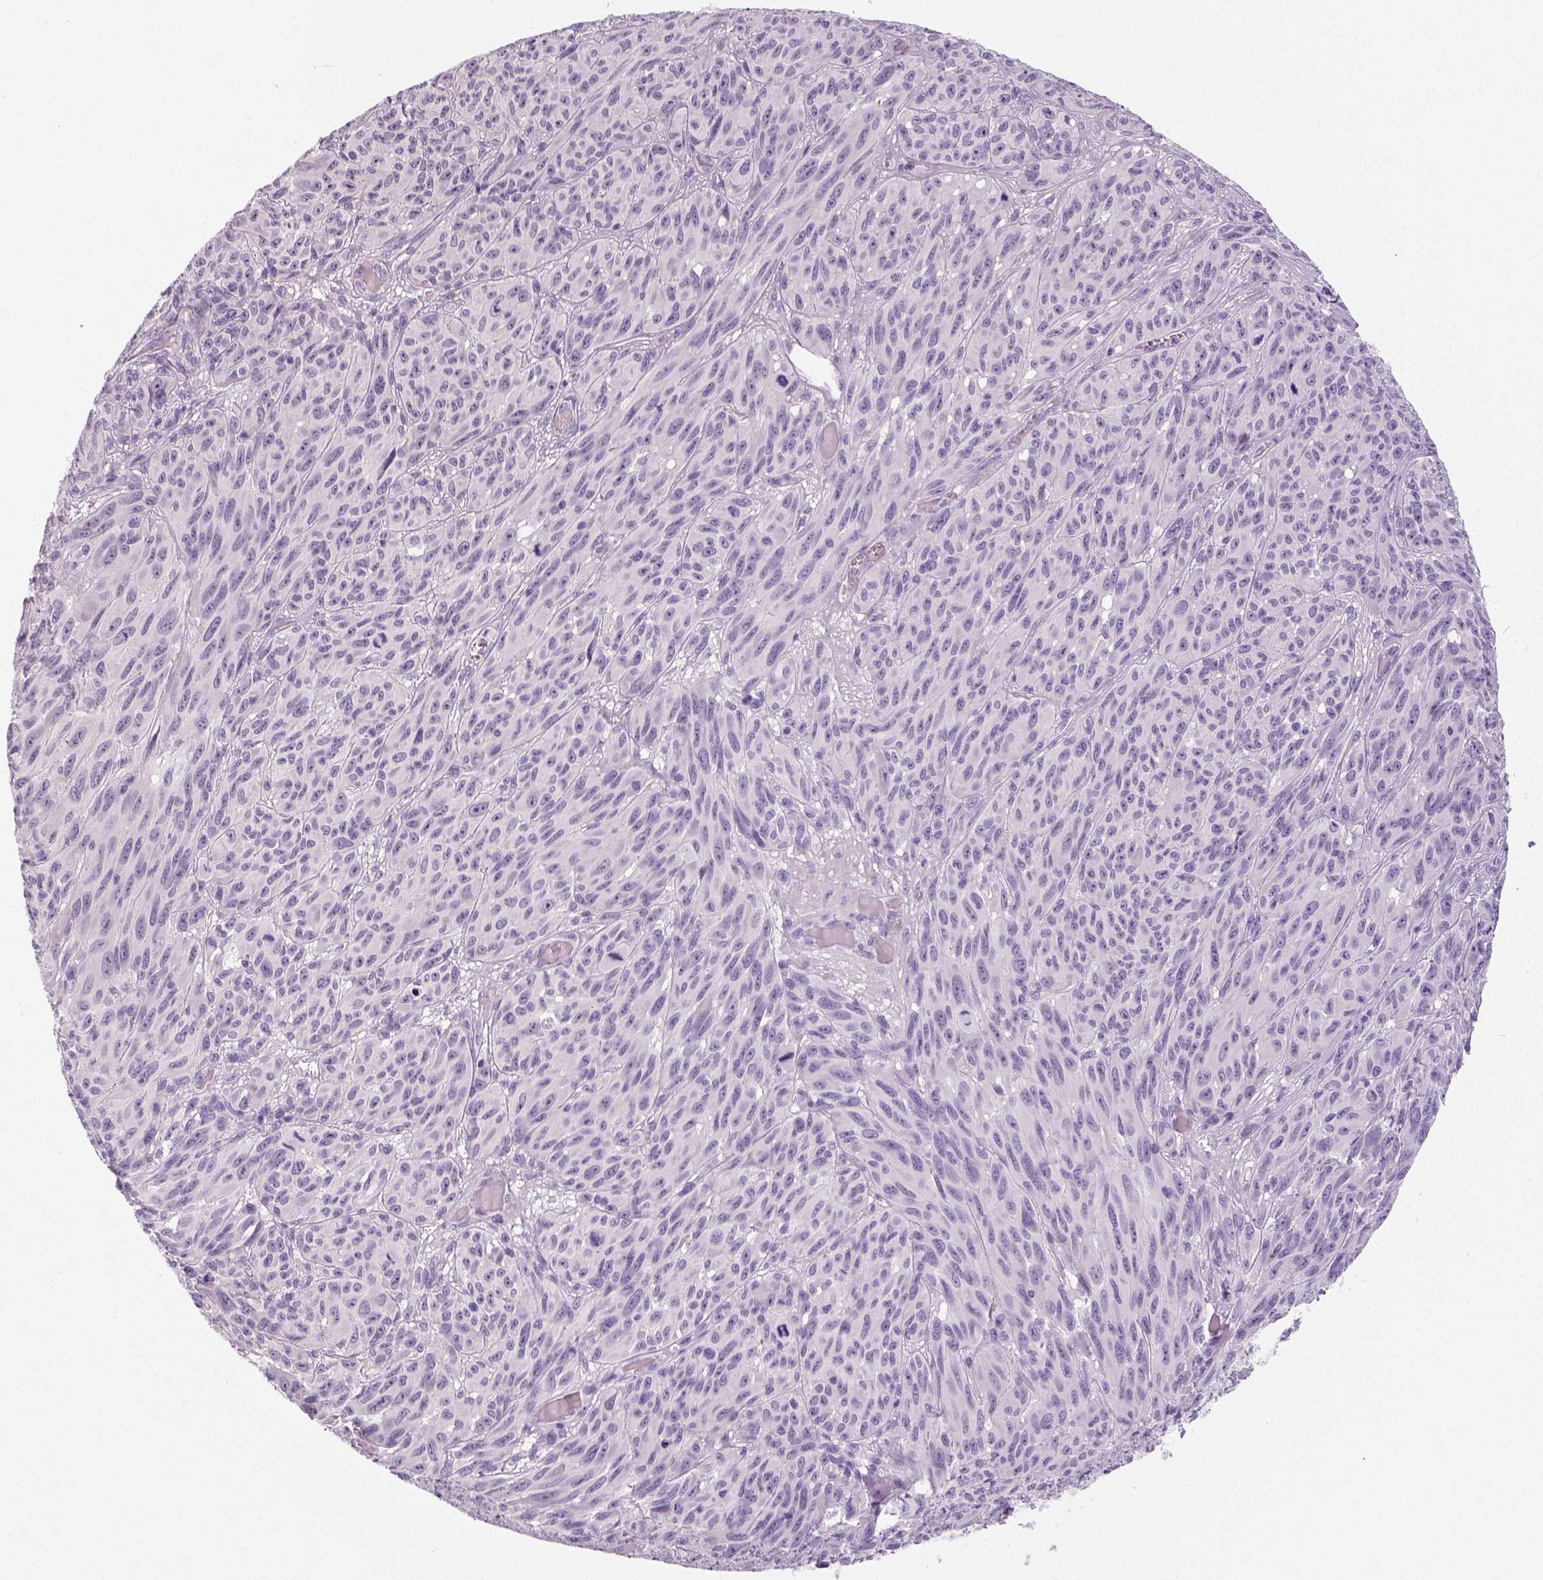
{"staining": {"intensity": "negative", "quantity": "none", "location": "none"}, "tissue": "melanoma", "cell_type": "Tumor cells", "image_type": "cancer", "snomed": [{"axis": "morphology", "description": "Malignant melanoma, NOS"}, {"axis": "topography", "description": "Vulva, labia, clitoris and Bartholin´s gland, NO"}], "caption": "Immunohistochemistry (IHC) micrograph of melanoma stained for a protein (brown), which exhibits no positivity in tumor cells. (Stains: DAB IHC with hematoxylin counter stain, Microscopy: brightfield microscopy at high magnification).", "gene": "TSPAN7", "patient": {"sex": "female", "age": 75}}